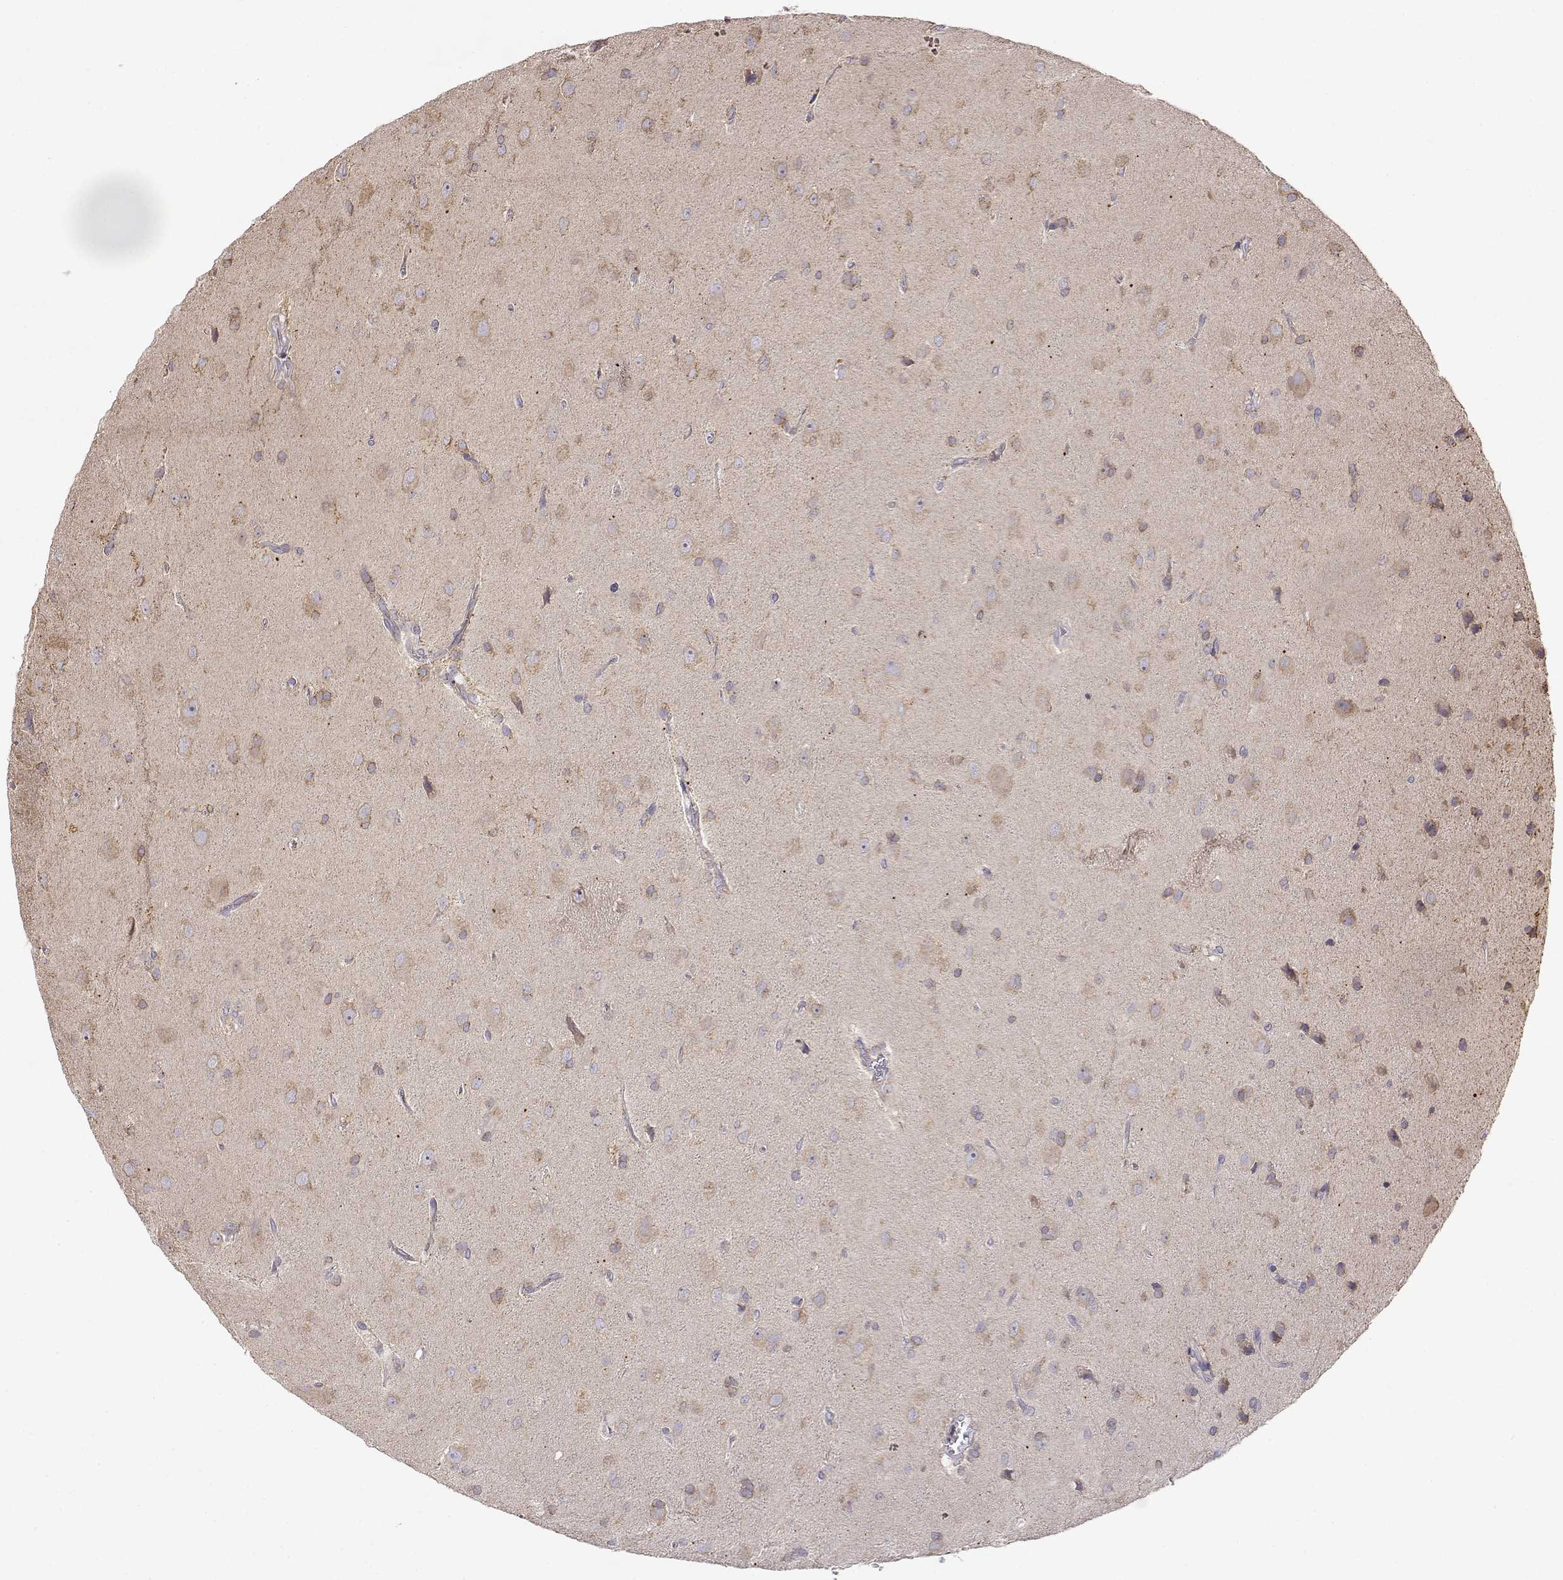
{"staining": {"intensity": "weak", "quantity": ">75%", "location": "cytoplasmic/membranous"}, "tissue": "glioma", "cell_type": "Tumor cells", "image_type": "cancer", "snomed": [{"axis": "morphology", "description": "Glioma, malignant, Low grade"}, {"axis": "topography", "description": "Brain"}], "caption": "Glioma tissue reveals weak cytoplasmic/membranous staining in about >75% of tumor cells, visualized by immunohistochemistry.", "gene": "PAIP1", "patient": {"sex": "male", "age": 58}}